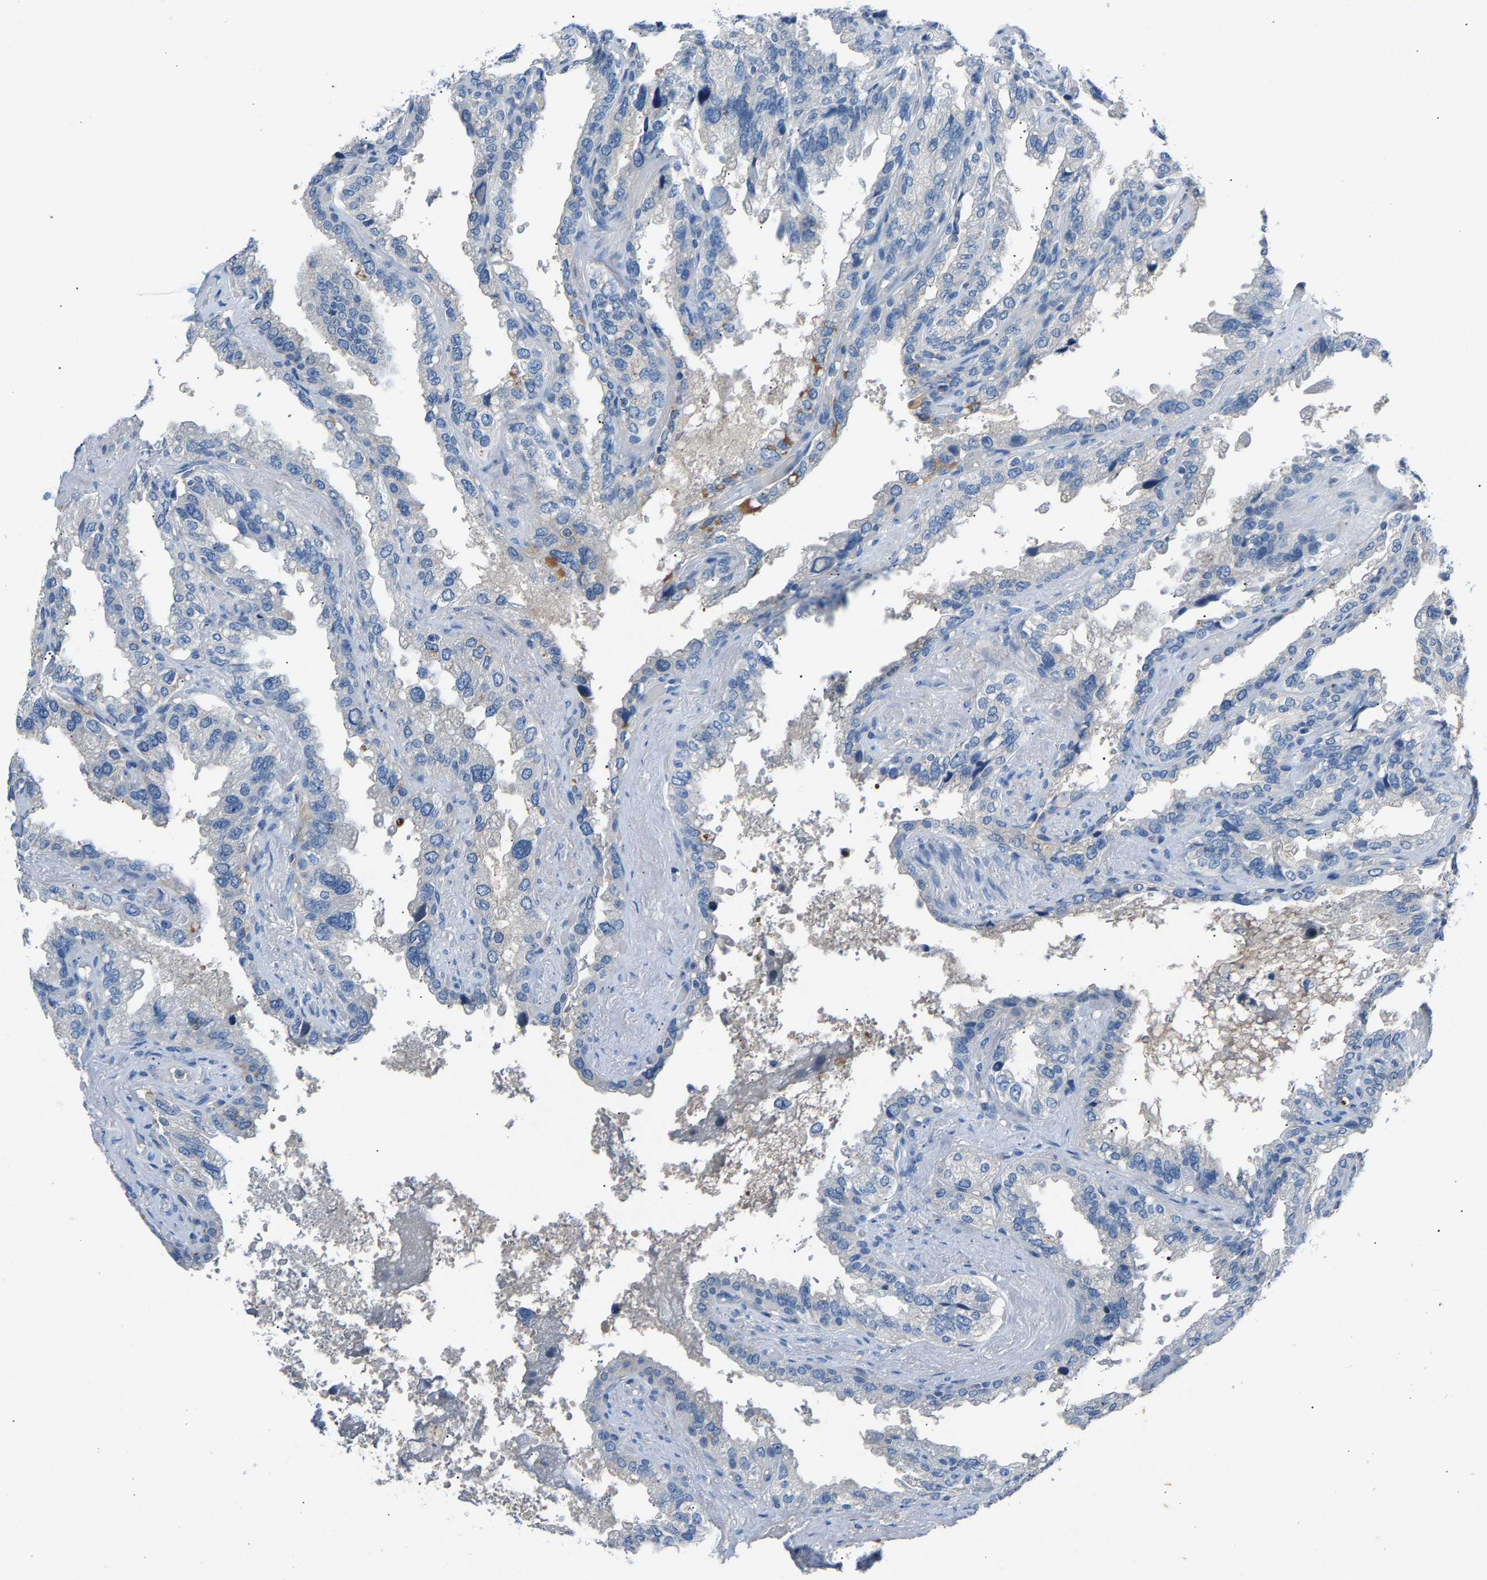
{"staining": {"intensity": "negative", "quantity": "none", "location": "none"}, "tissue": "seminal vesicle", "cell_type": "Glandular cells", "image_type": "normal", "snomed": [{"axis": "morphology", "description": "Normal tissue, NOS"}, {"axis": "topography", "description": "Seminal veicle"}], "caption": "Normal seminal vesicle was stained to show a protein in brown. There is no significant expression in glandular cells. (DAB (3,3'-diaminobenzidine) immunohistochemistry visualized using brightfield microscopy, high magnification).", "gene": "DNAAF5", "patient": {"sex": "male", "age": 68}}